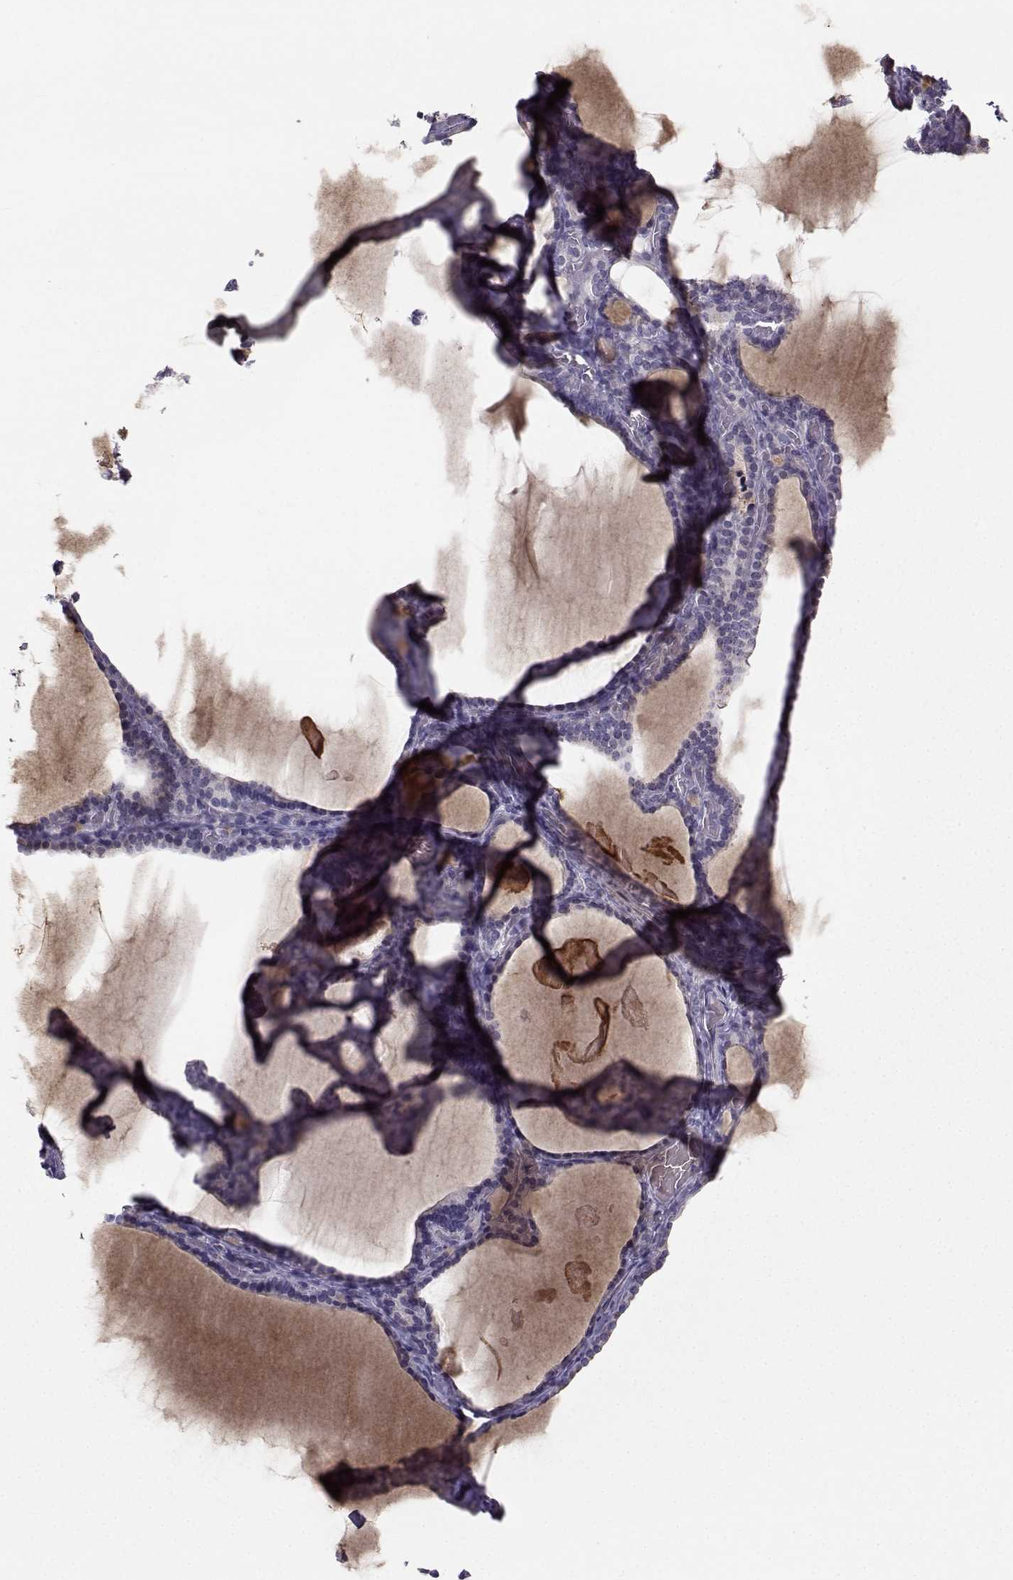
{"staining": {"intensity": "negative", "quantity": "none", "location": "none"}, "tissue": "thyroid gland", "cell_type": "Glandular cells", "image_type": "normal", "snomed": [{"axis": "morphology", "description": "Normal tissue, NOS"}, {"axis": "morphology", "description": "Hyperplasia, NOS"}, {"axis": "topography", "description": "Thyroid gland"}], "caption": "Immunohistochemical staining of unremarkable thyroid gland exhibits no significant positivity in glandular cells.", "gene": "LRP8", "patient": {"sex": "female", "age": 27}}